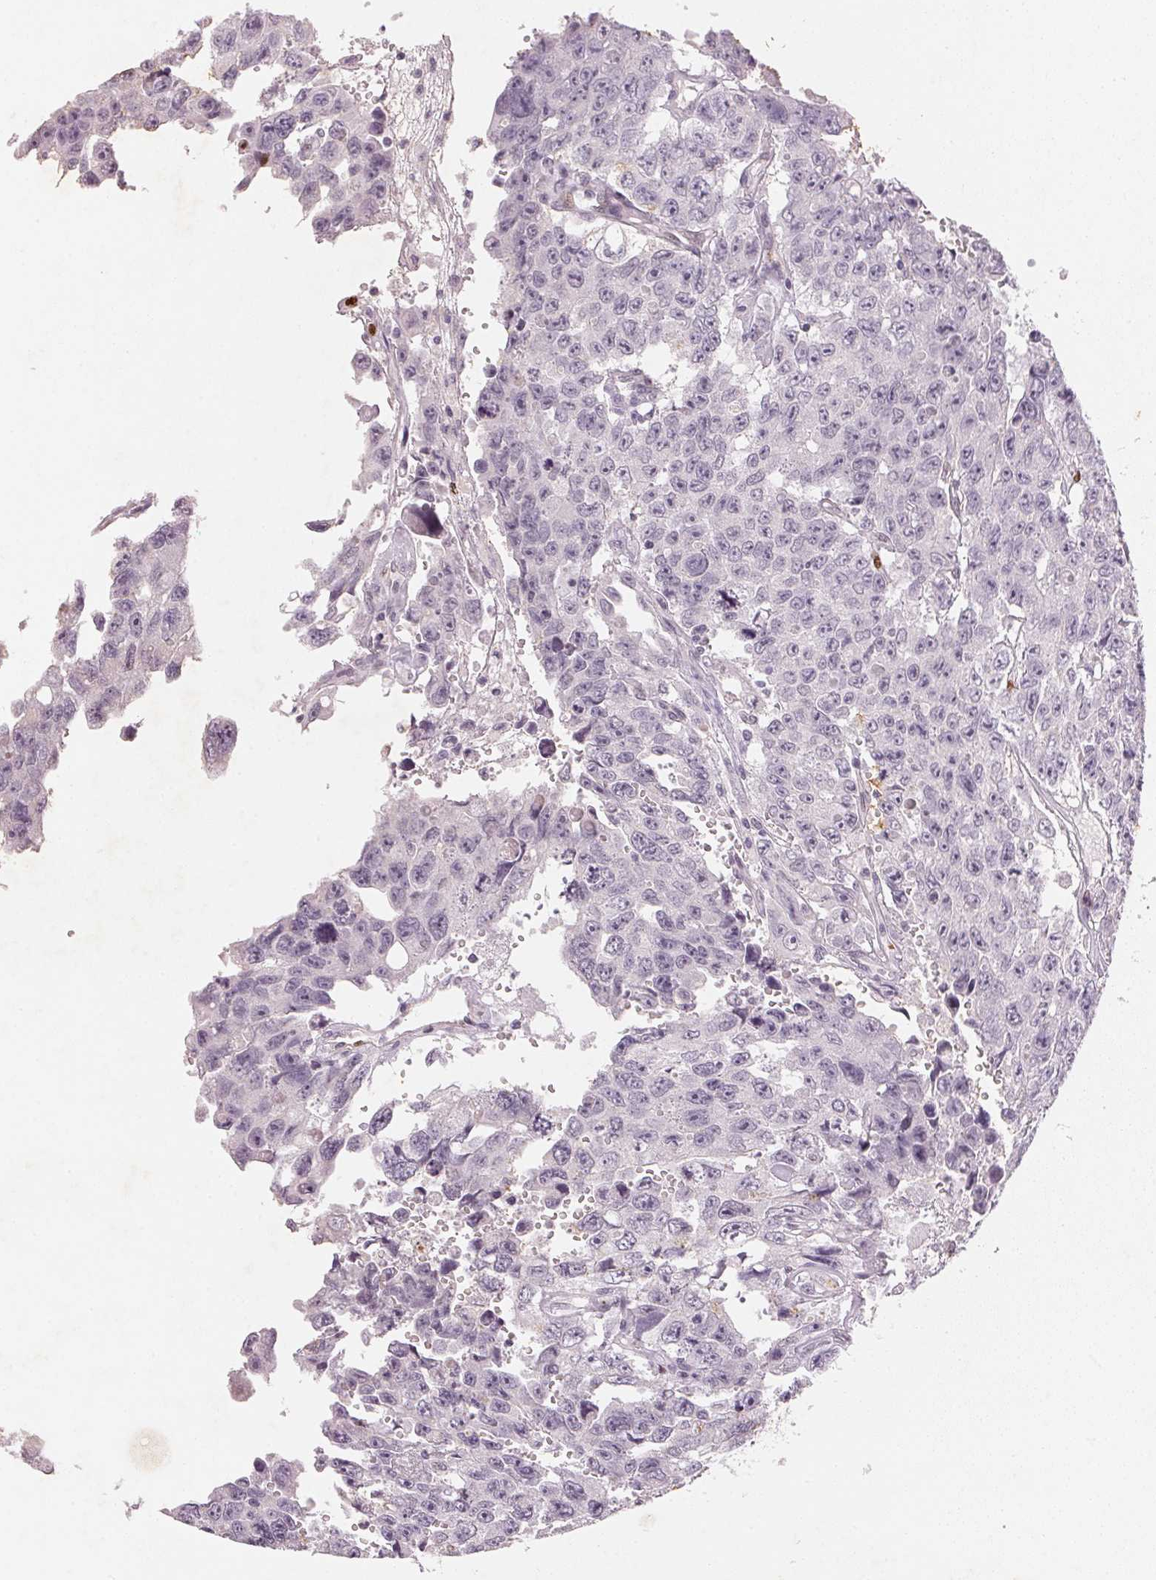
{"staining": {"intensity": "negative", "quantity": "none", "location": "none"}, "tissue": "testis cancer", "cell_type": "Tumor cells", "image_type": "cancer", "snomed": [{"axis": "morphology", "description": "Seminoma, NOS"}, {"axis": "topography", "description": "Testis"}], "caption": "This is an IHC photomicrograph of seminoma (testis). There is no staining in tumor cells.", "gene": "SMTN", "patient": {"sex": "male", "age": 26}}